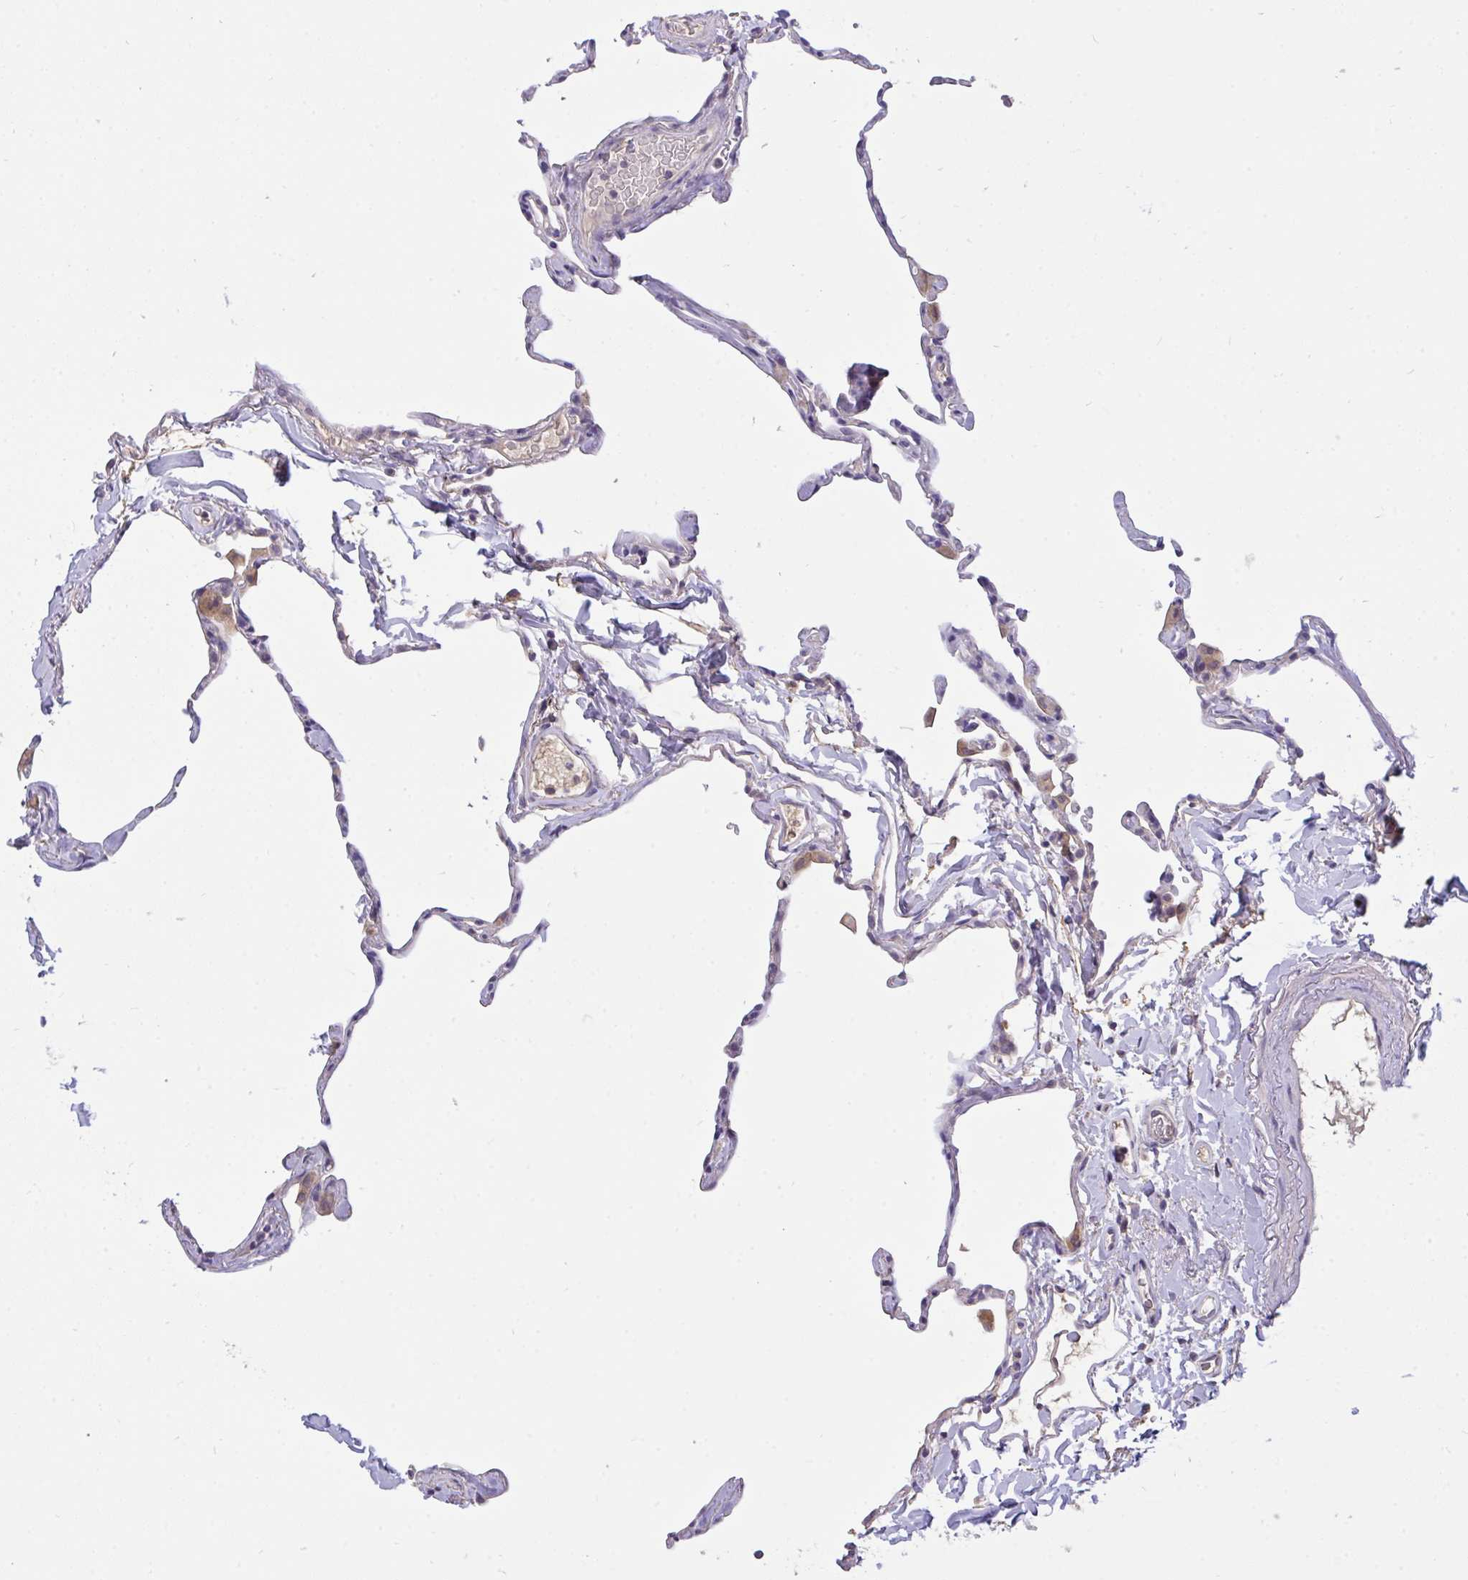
{"staining": {"intensity": "moderate", "quantity": "<25%", "location": "cytoplasmic/membranous"}, "tissue": "lung", "cell_type": "Alveolar cells", "image_type": "normal", "snomed": [{"axis": "morphology", "description": "Normal tissue, NOS"}, {"axis": "topography", "description": "Lung"}], "caption": "Immunohistochemistry (IHC) image of unremarkable lung stained for a protein (brown), which exhibits low levels of moderate cytoplasmic/membranous staining in approximately <25% of alveolar cells.", "gene": "C19orf54", "patient": {"sex": "male", "age": 65}}